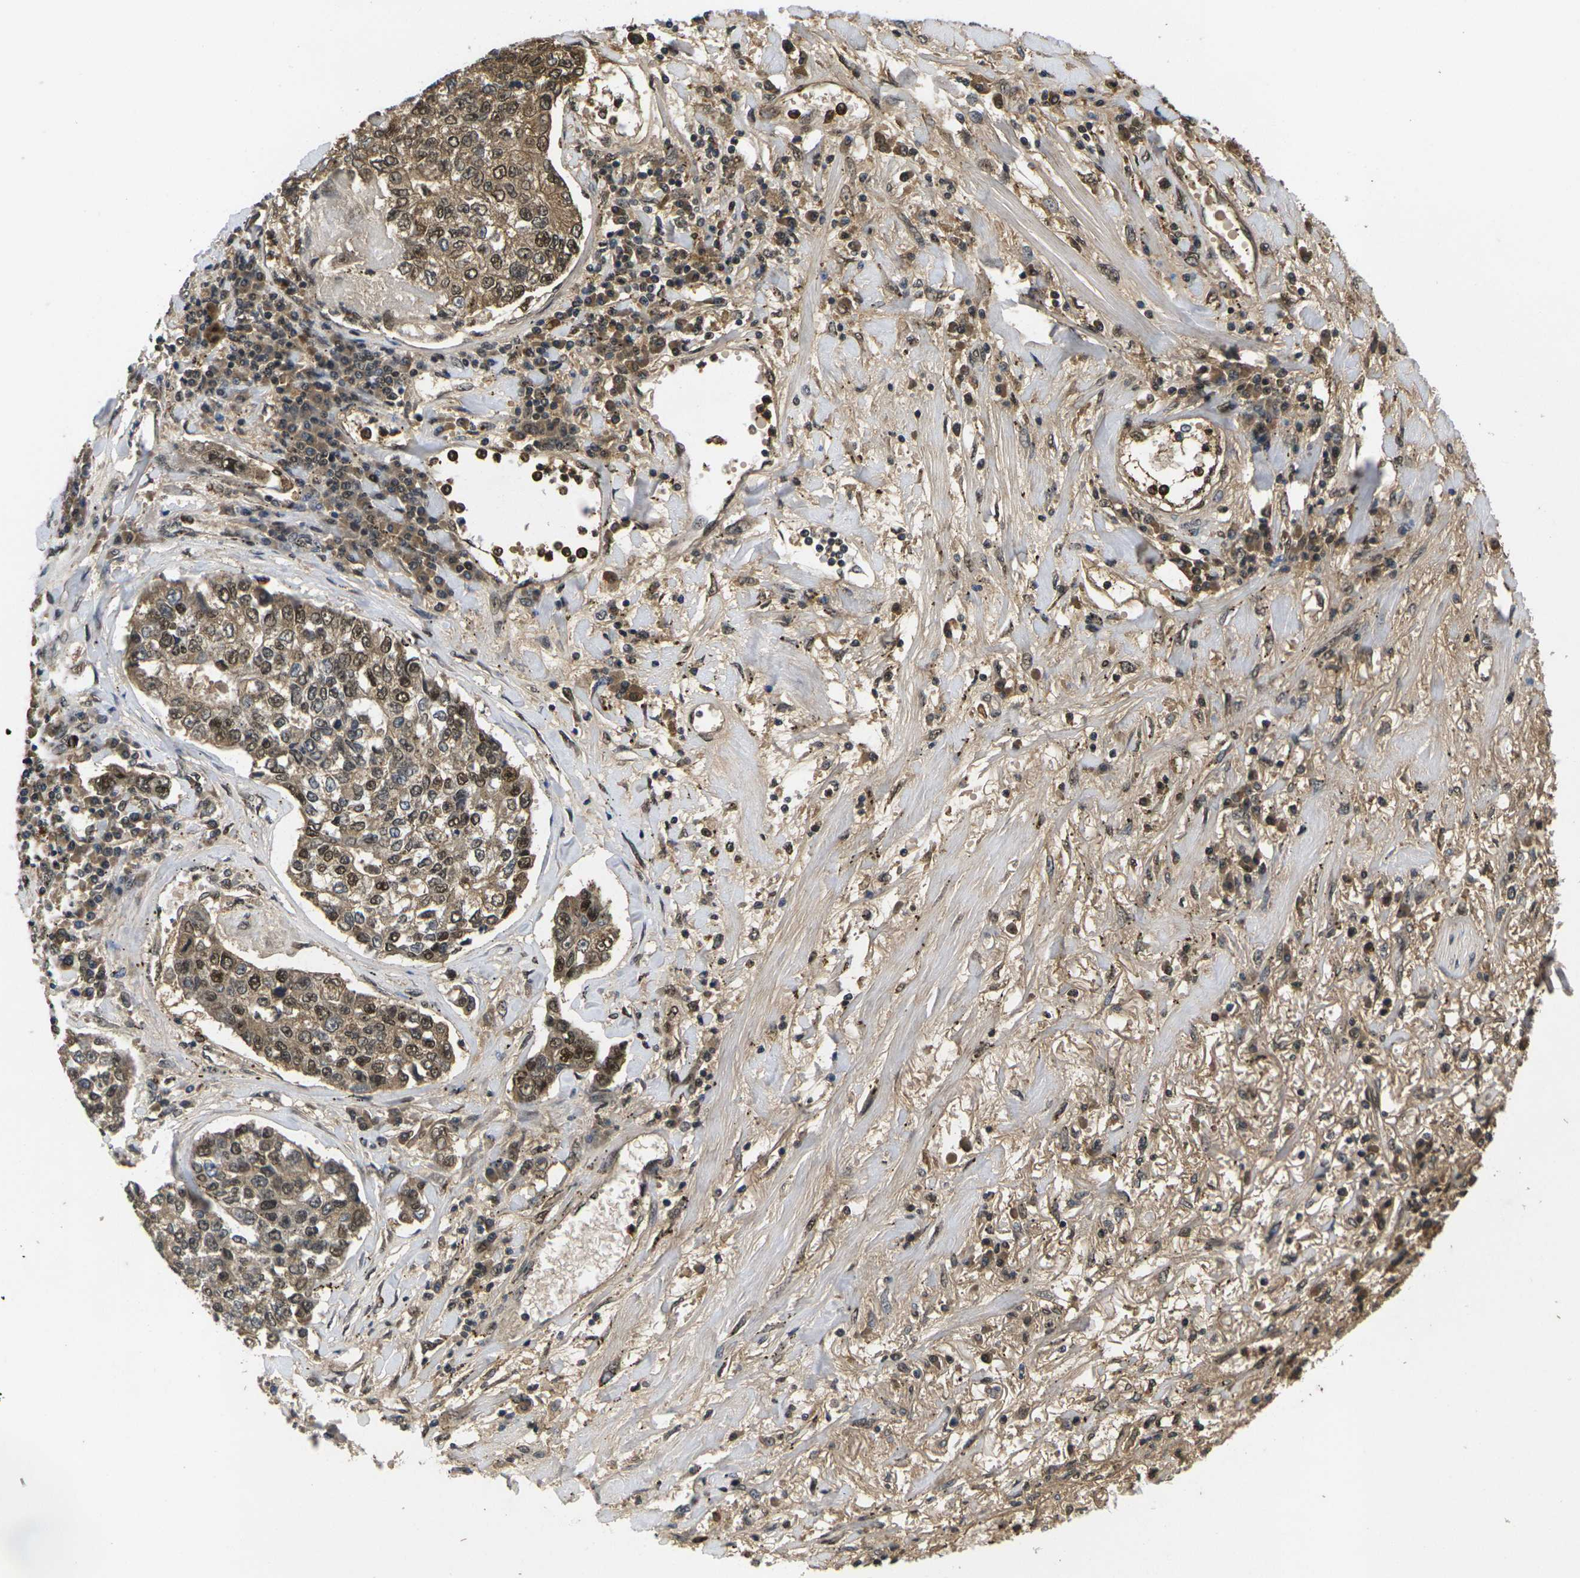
{"staining": {"intensity": "moderate", "quantity": "25%-75%", "location": "nuclear"}, "tissue": "lung cancer", "cell_type": "Tumor cells", "image_type": "cancer", "snomed": [{"axis": "morphology", "description": "Adenocarcinoma, NOS"}, {"axis": "topography", "description": "Lung"}], "caption": "Moderate nuclear positivity for a protein is present in approximately 25%-75% of tumor cells of lung cancer using immunohistochemistry (IHC).", "gene": "GTF2E1", "patient": {"sex": "male", "age": 49}}